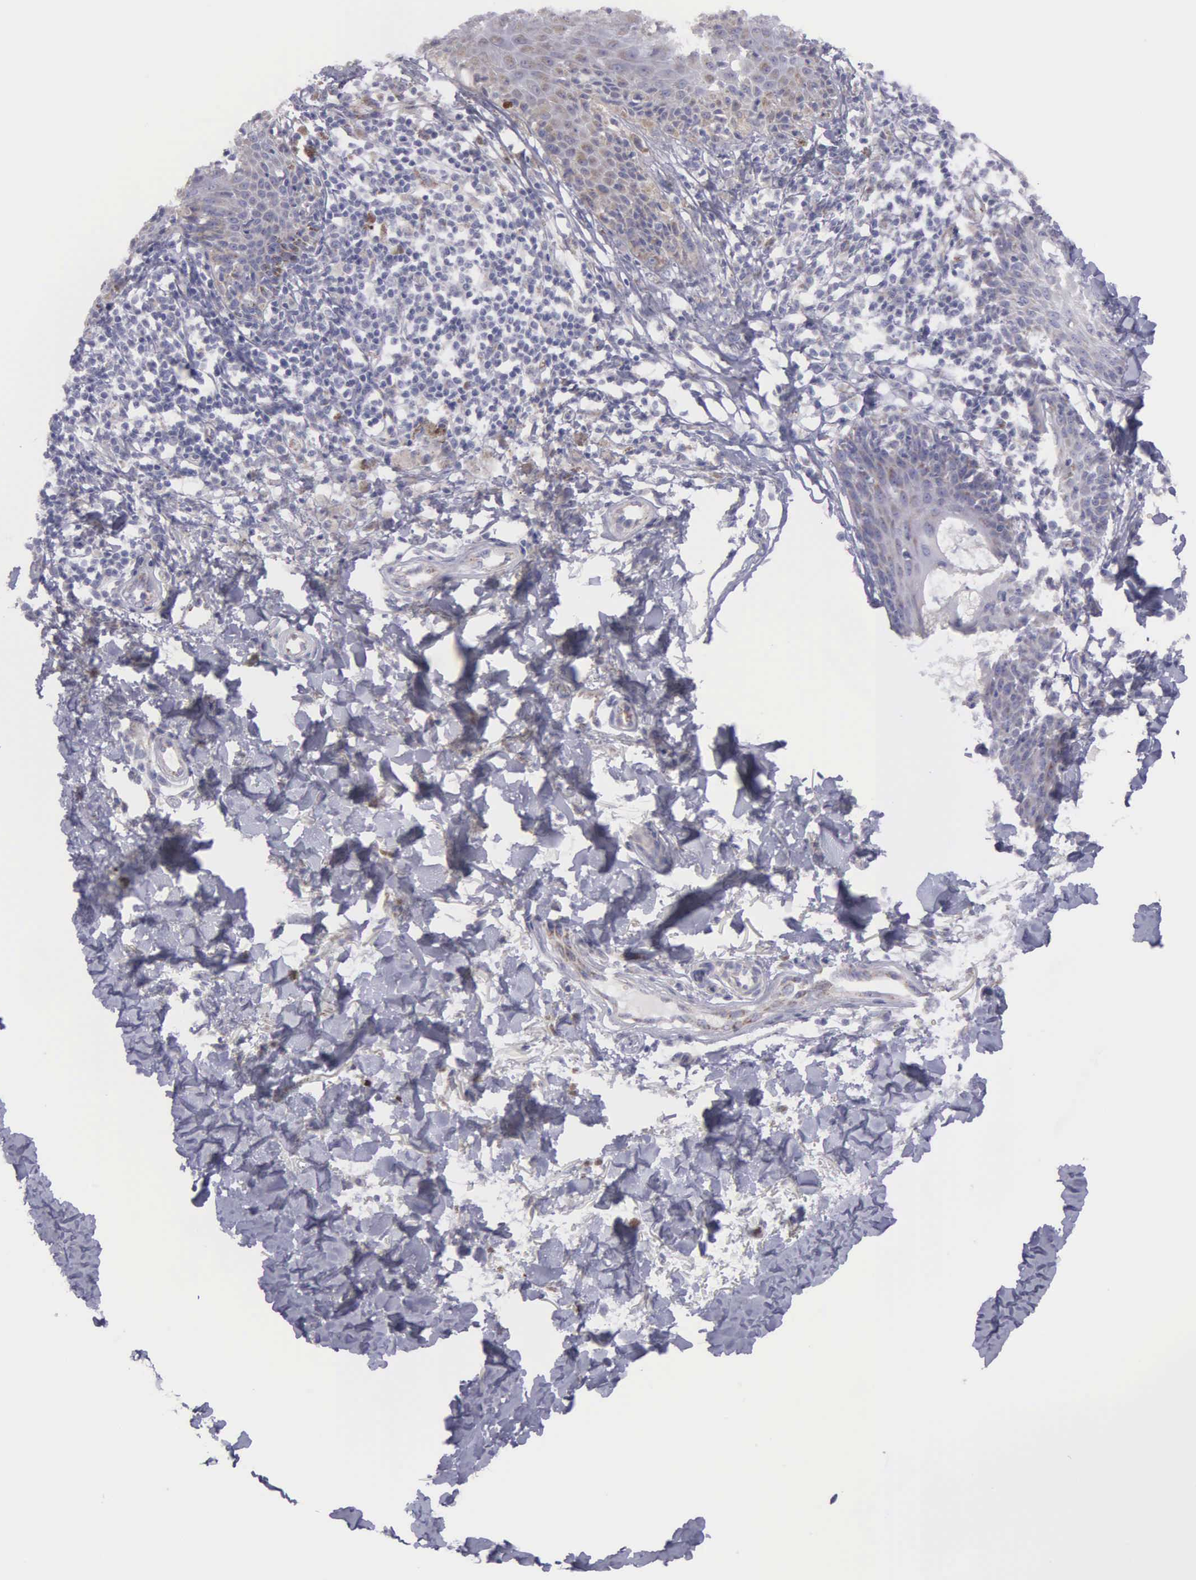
{"staining": {"intensity": "weak", "quantity": "<25%", "location": "cytoplasmic/membranous"}, "tissue": "melanoma", "cell_type": "Tumor cells", "image_type": "cancer", "snomed": [{"axis": "morphology", "description": "Malignant melanoma, NOS"}, {"axis": "topography", "description": "Skin"}], "caption": "Tumor cells are negative for brown protein staining in melanoma.", "gene": "SYNJ2BP", "patient": {"sex": "female", "age": 52}}